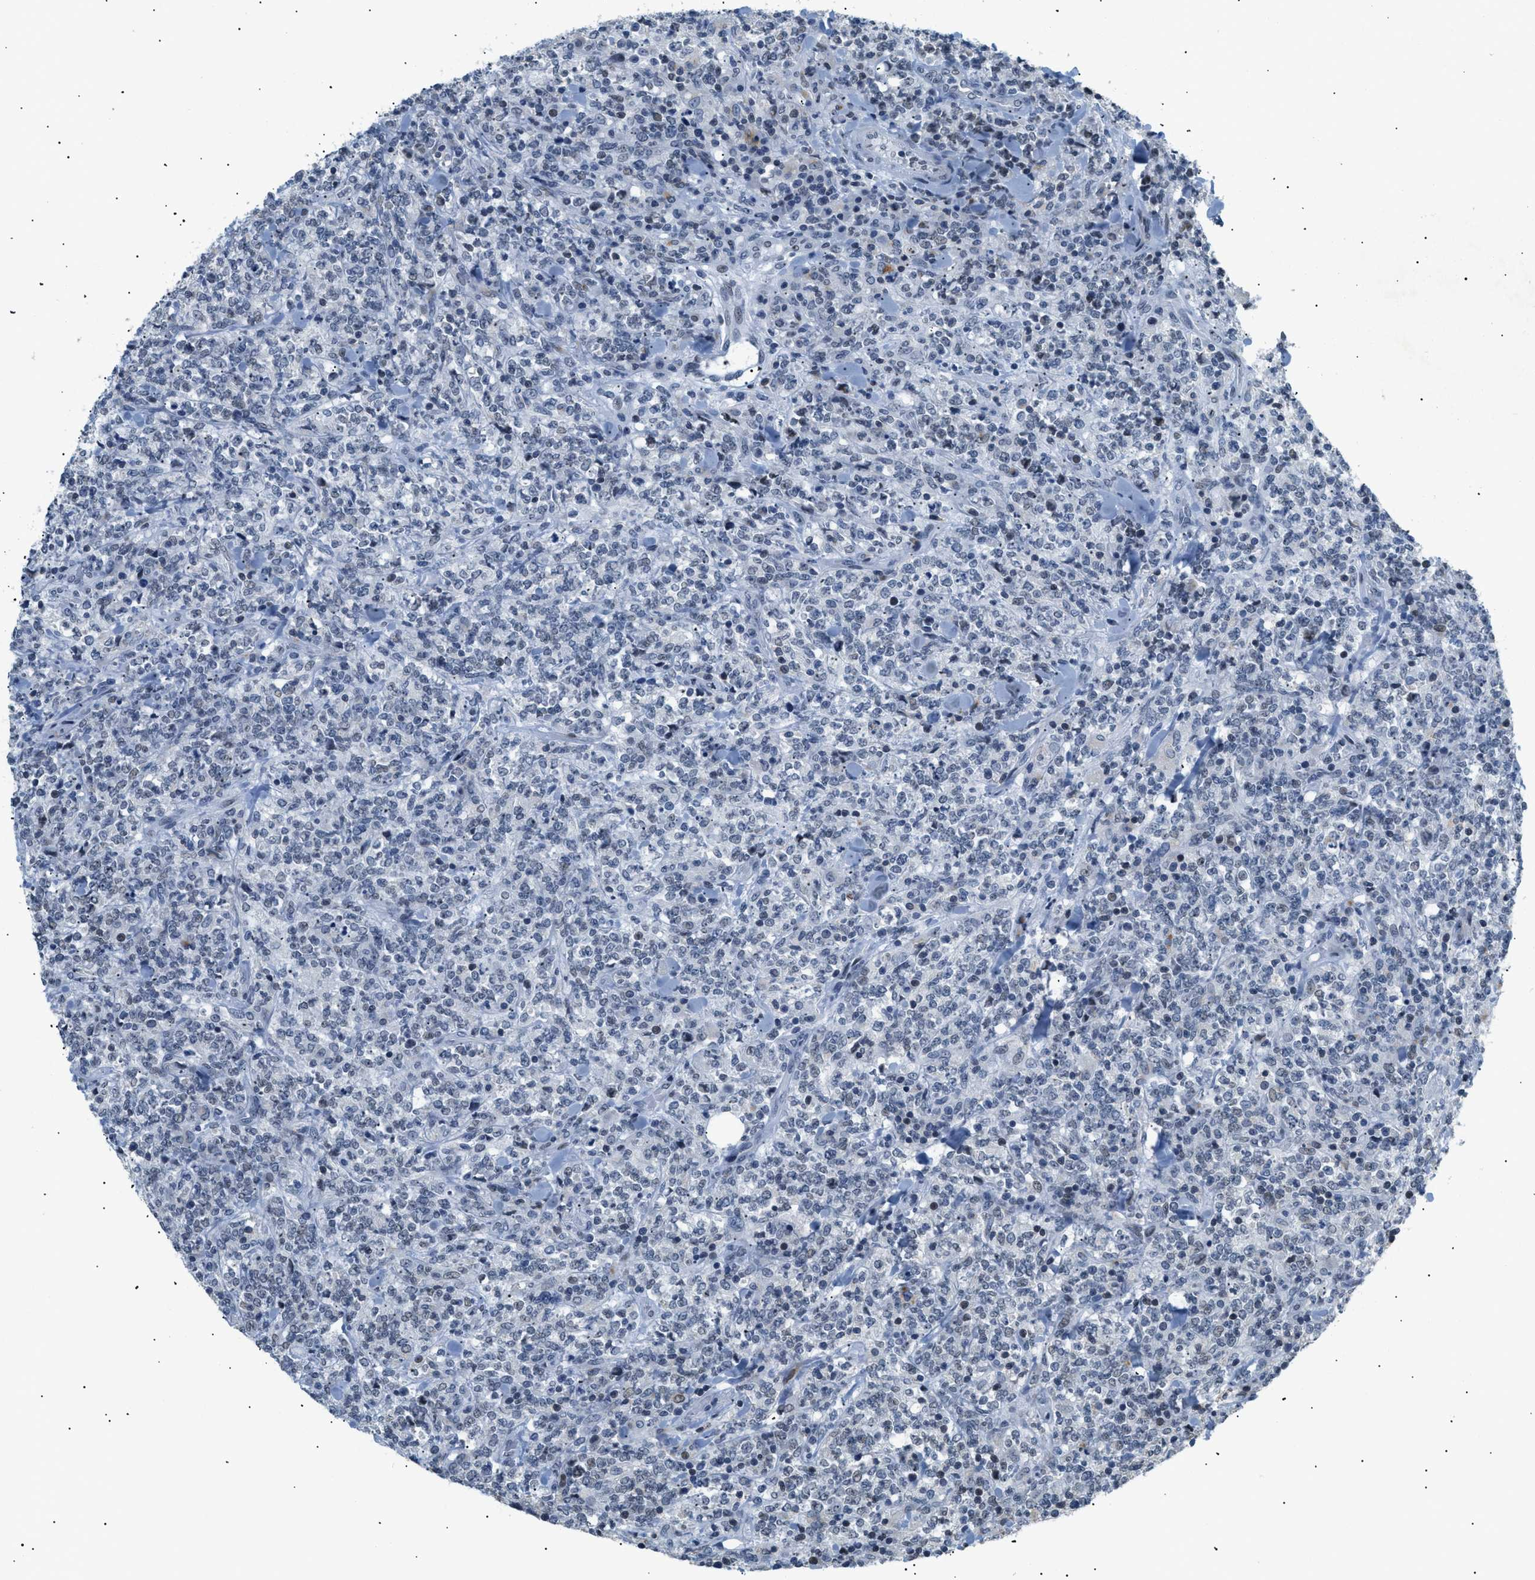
{"staining": {"intensity": "negative", "quantity": "none", "location": "none"}, "tissue": "lymphoma", "cell_type": "Tumor cells", "image_type": "cancer", "snomed": [{"axis": "morphology", "description": "Malignant lymphoma, non-Hodgkin's type, High grade"}, {"axis": "topography", "description": "Soft tissue"}], "caption": "The photomicrograph demonstrates no significant expression in tumor cells of lymphoma. (DAB (3,3'-diaminobenzidine) immunohistochemistry, high magnification).", "gene": "KCNC3", "patient": {"sex": "male", "age": 18}}